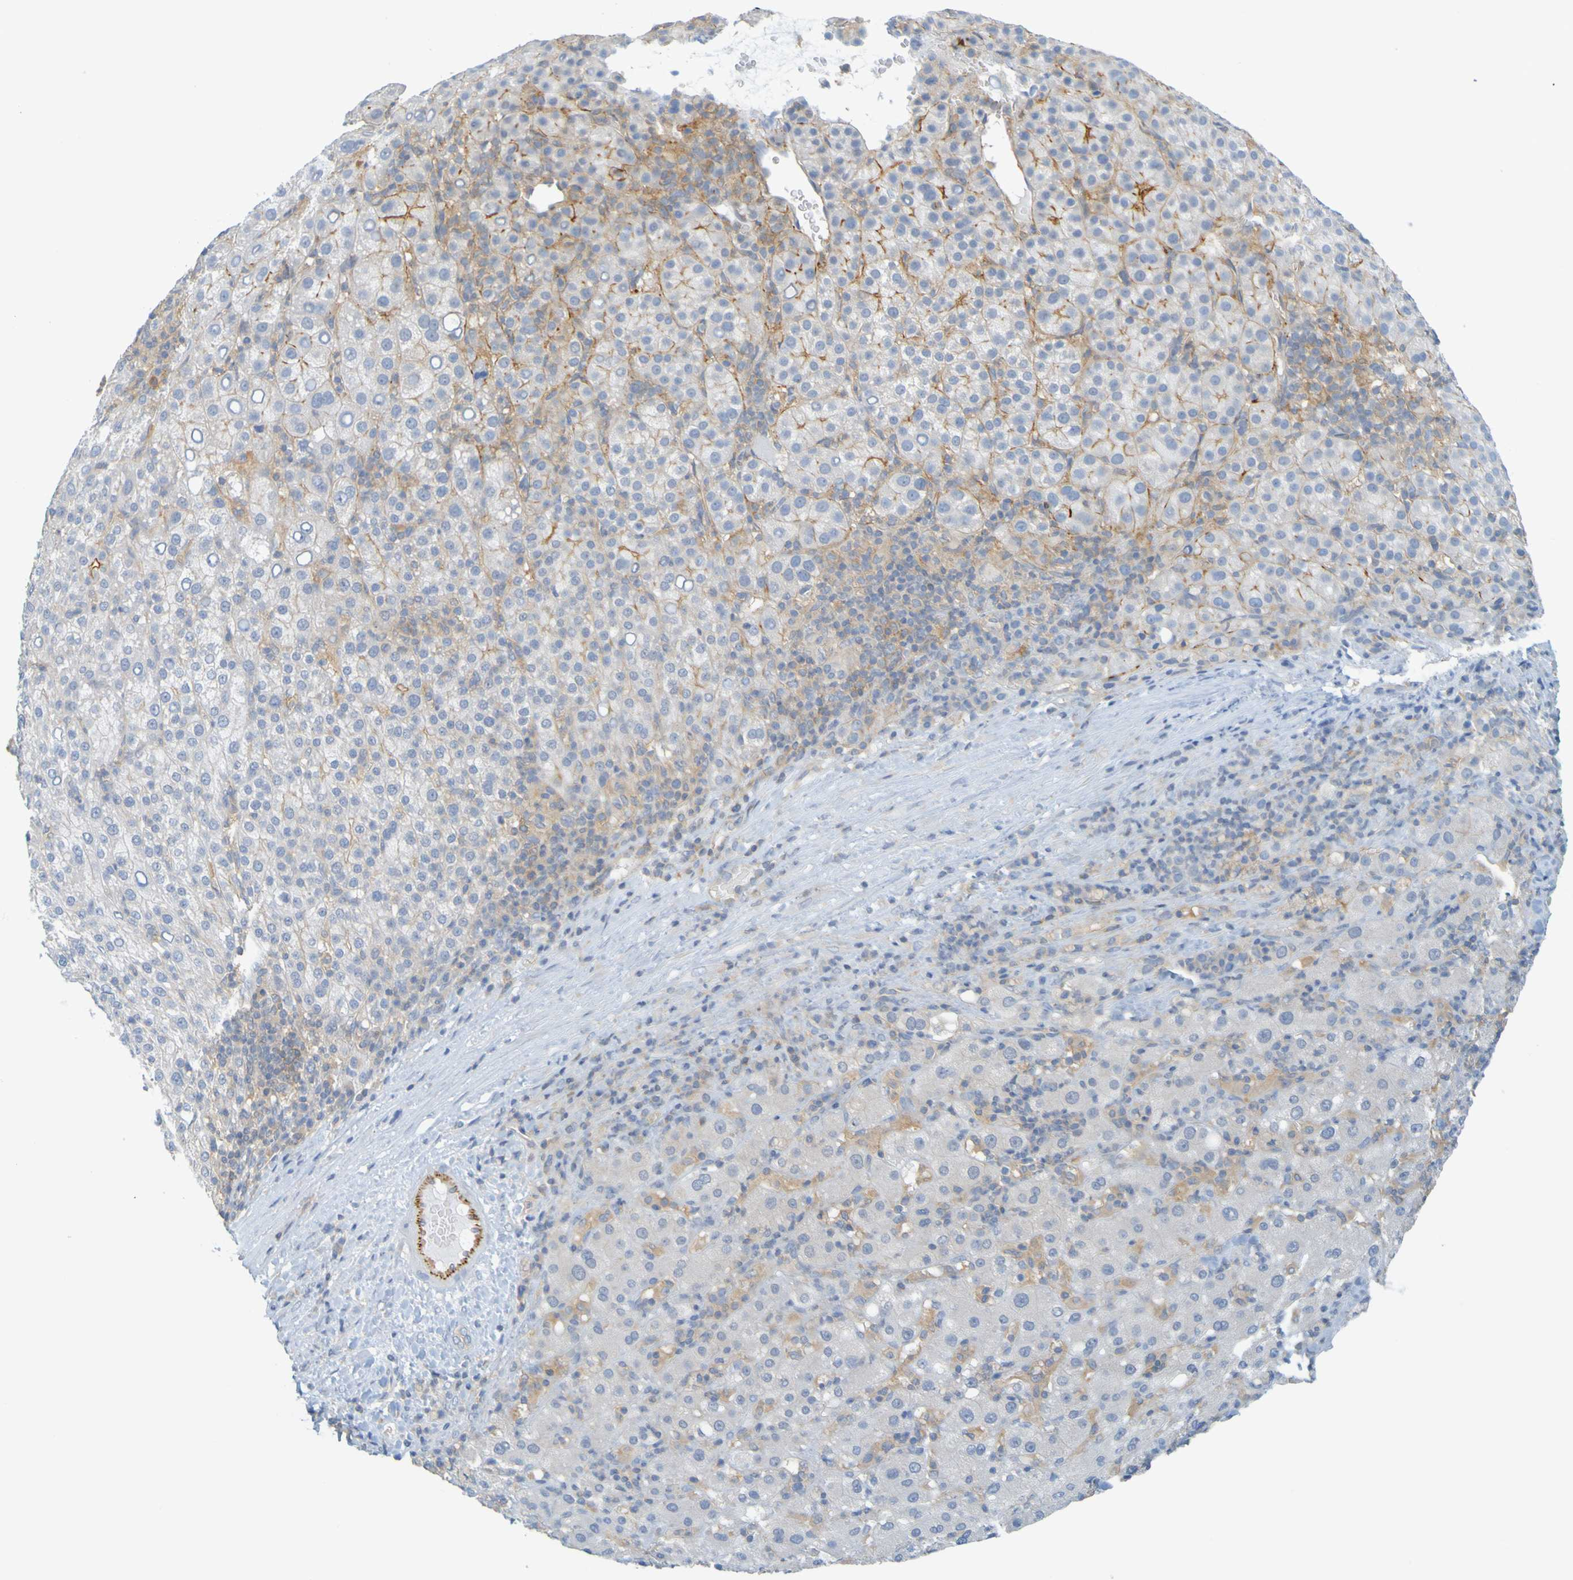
{"staining": {"intensity": "strong", "quantity": "<25%", "location": "cytoplasmic/membranous"}, "tissue": "liver cancer", "cell_type": "Tumor cells", "image_type": "cancer", "snomed": [{"axis": "morphology", "description": "Carcinoma, Hepatocellular, NOS"}, {"axis": "topography", "description": "Liver"}], "caption": "The image exhibits a brown stain indicating the presence of a protein in the cytoplasmic/membranous of tumor cells in liver cancer (hepatocellular carcinoma). The protein of interest is stained brown, and the nuclei are stained in blue (DAB (3,3'-diaminobenzidine) IHC with brightfield microscopy, high magnification).", "gene": "APPL1", "patient": {"sex": "female", "age": 58}}